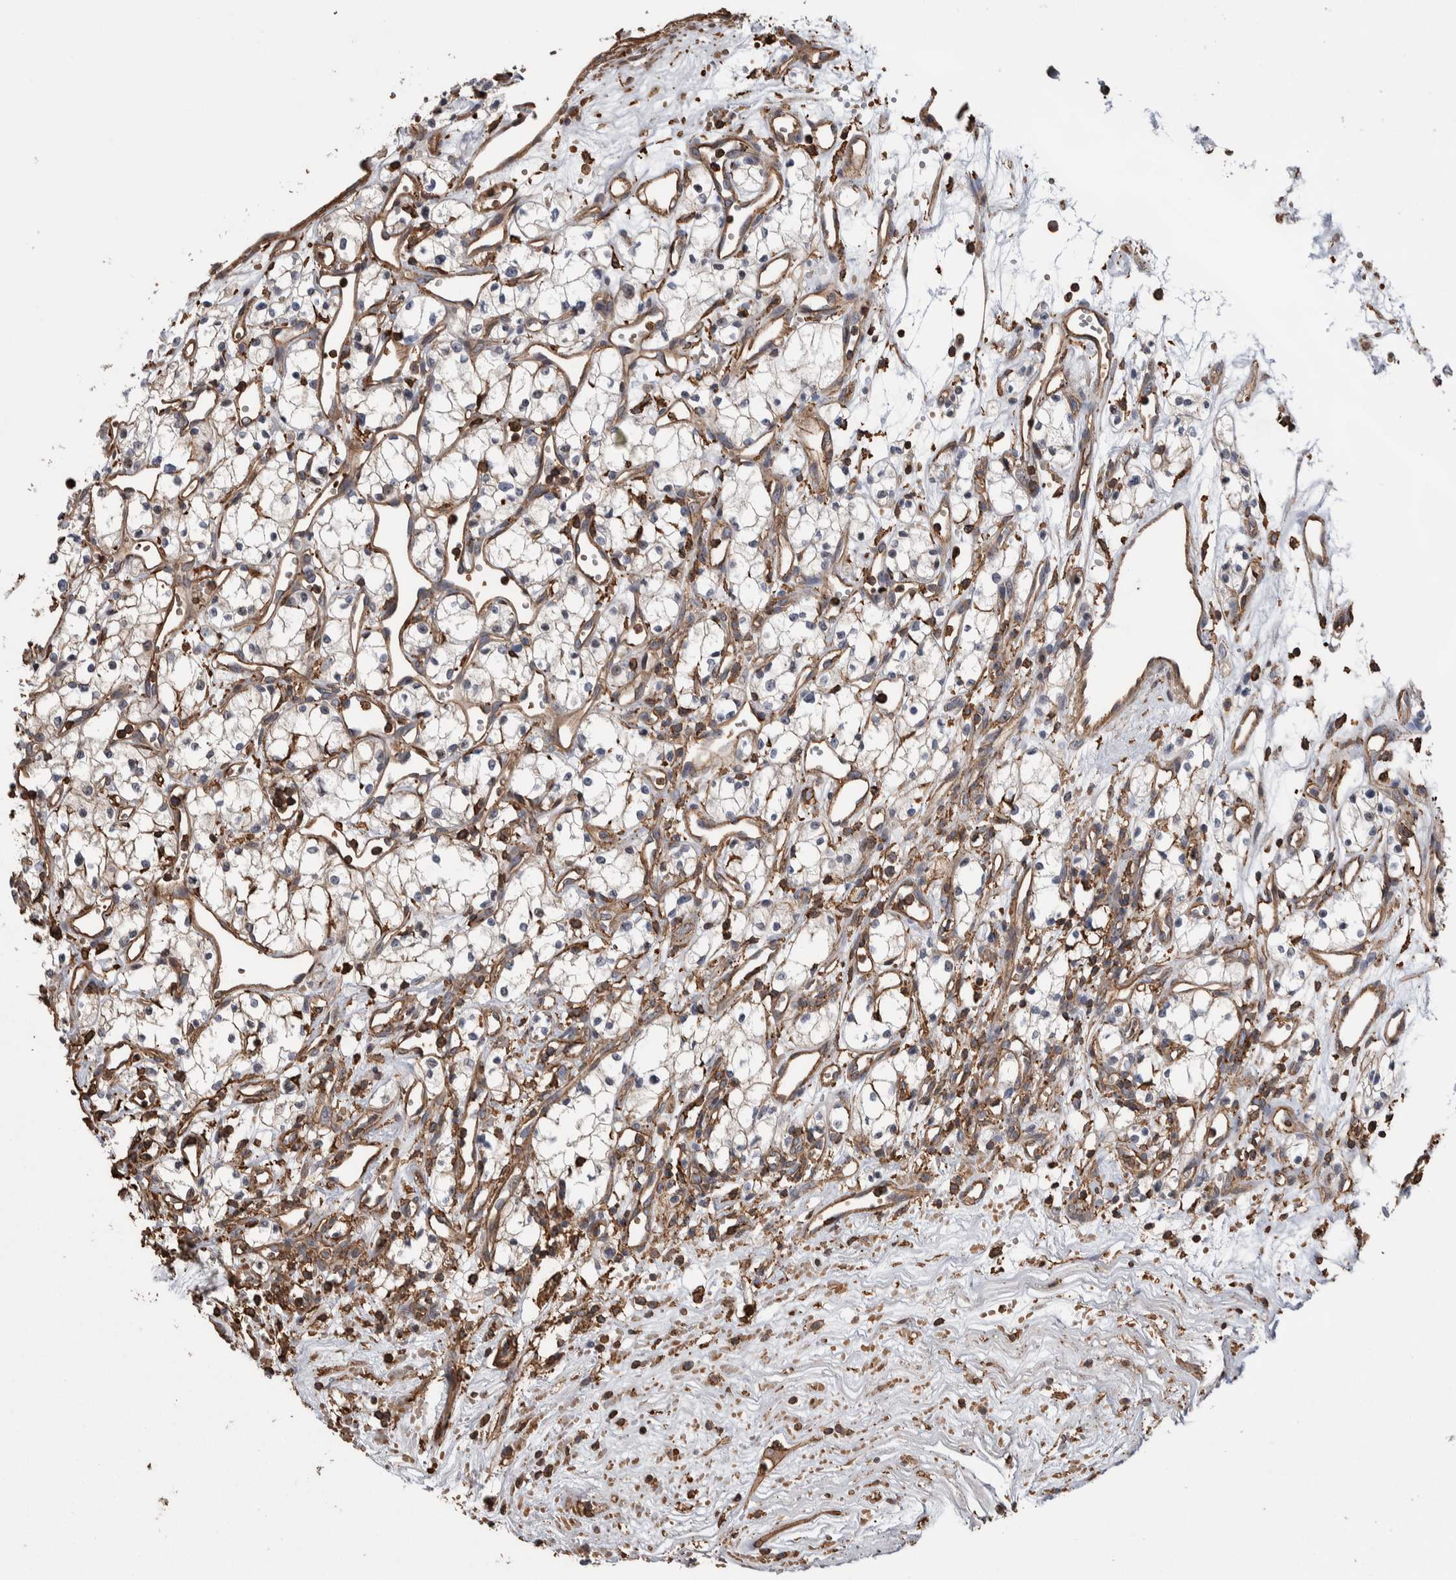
{"staining": {"intensity": "weak", "quantity": "<25%", "location": "cytoplasmic/membranous"}, "tissue": "renal cancer", "cell_type": "Tumor cells", "image_type": "cancer", "snomed": [{"axis": "morphology", "description": "Adenocarcinoma, NOS"}, {"axis": "topography", "description": "Kidney"}], "caption": "Immunohistochemistry (IHC) histopathology image of neoplastic tissue: human adenocarcinoma (renal) stained with DAB demonstrates no significant protein staining in tumor cells.", "gene": "ENPP2", "patient": {"sex": "male", "age": 59}}